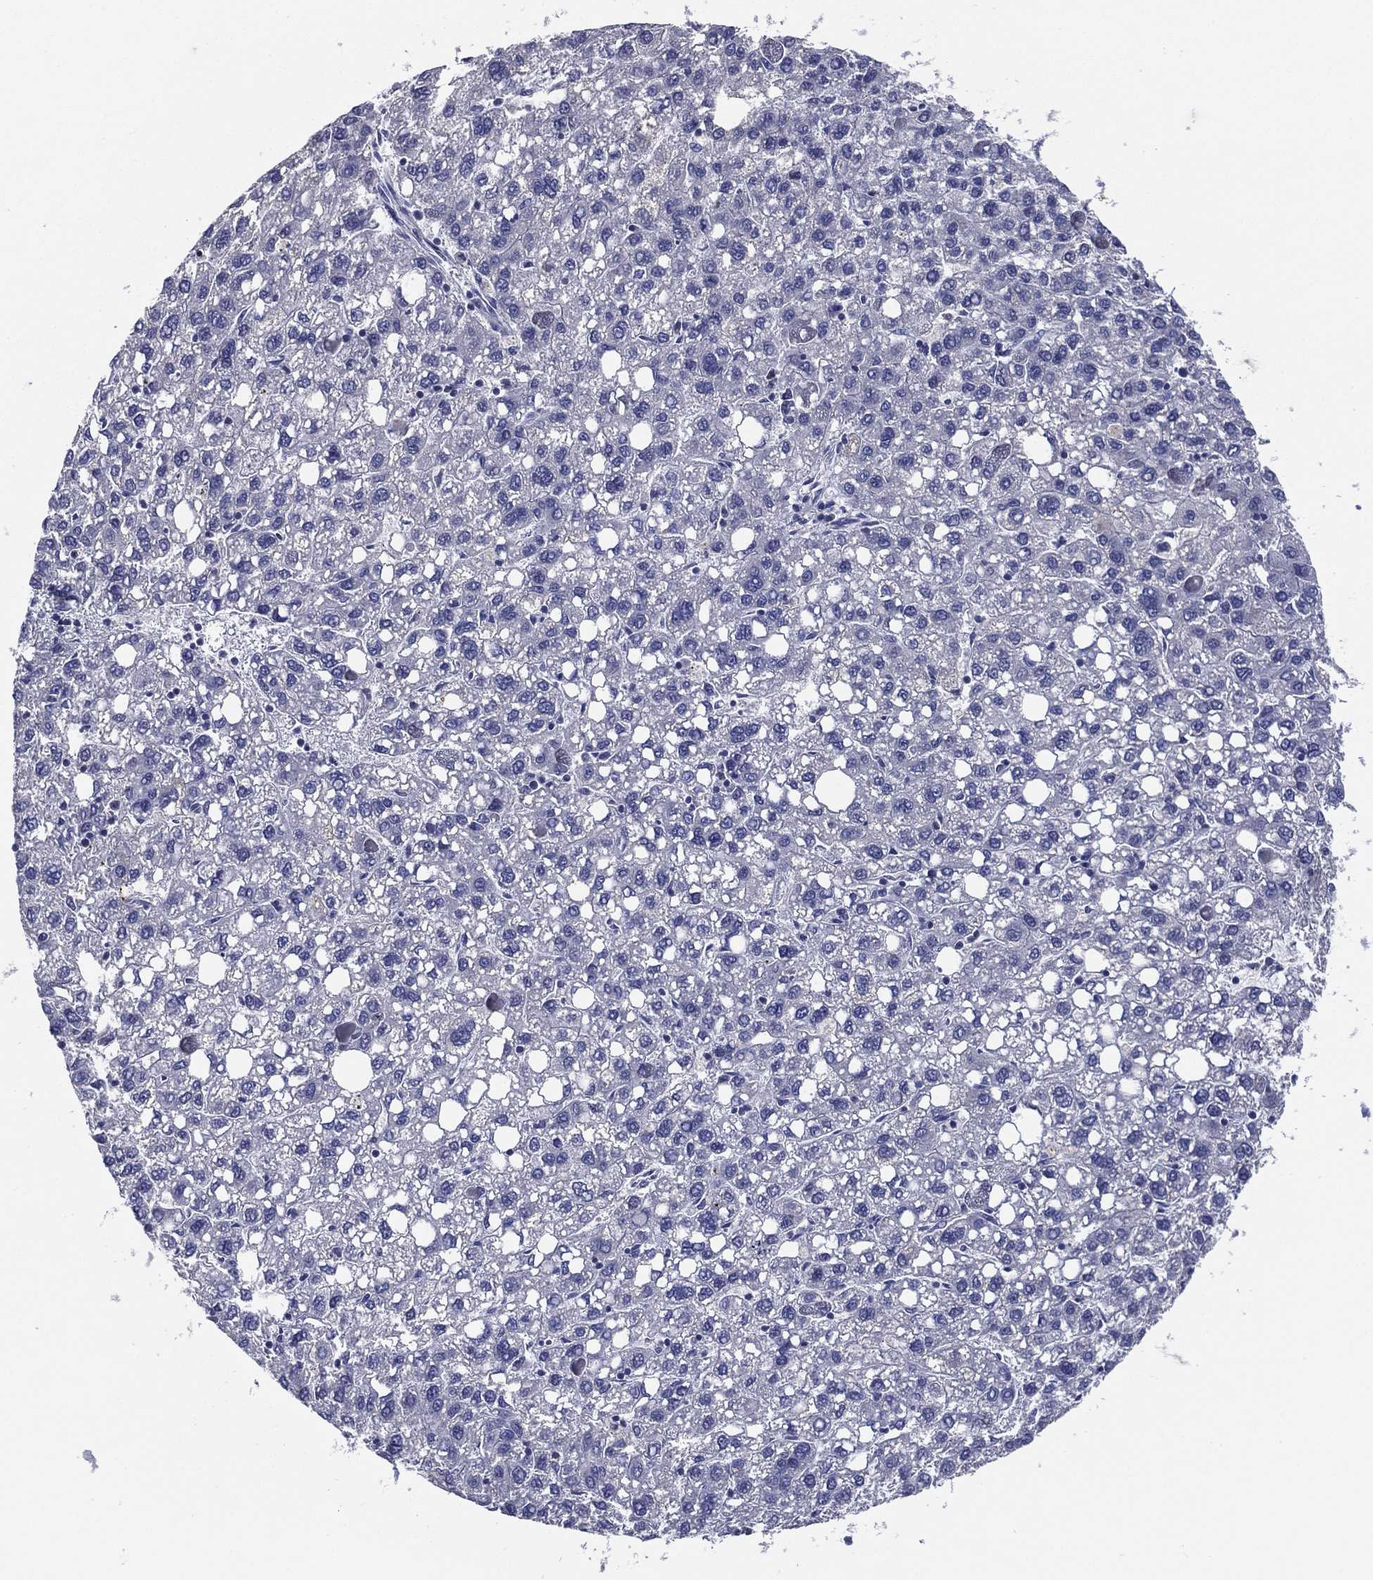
{"staining": {"intensity": "negative", "quantity": "none", "location": "none"}, "tissue": "liver cancer", "cell_type": "Tumor cells", "image_type": "cancer", "snomed": [{"axis": "morphology", "description": "Carcinoma, Hepatocellular, NOS"}, {"axis": "topography", "description": "Liver"}], "caption": "IHC photomicrograph of neoplastic tissue: liver cancer (hepatocellular carcinoma) stained with DAB shows no significant protein positivity in tumor cells.", "gene": "SLC13A4", "patient": {"sex": "female", "age": 82}}